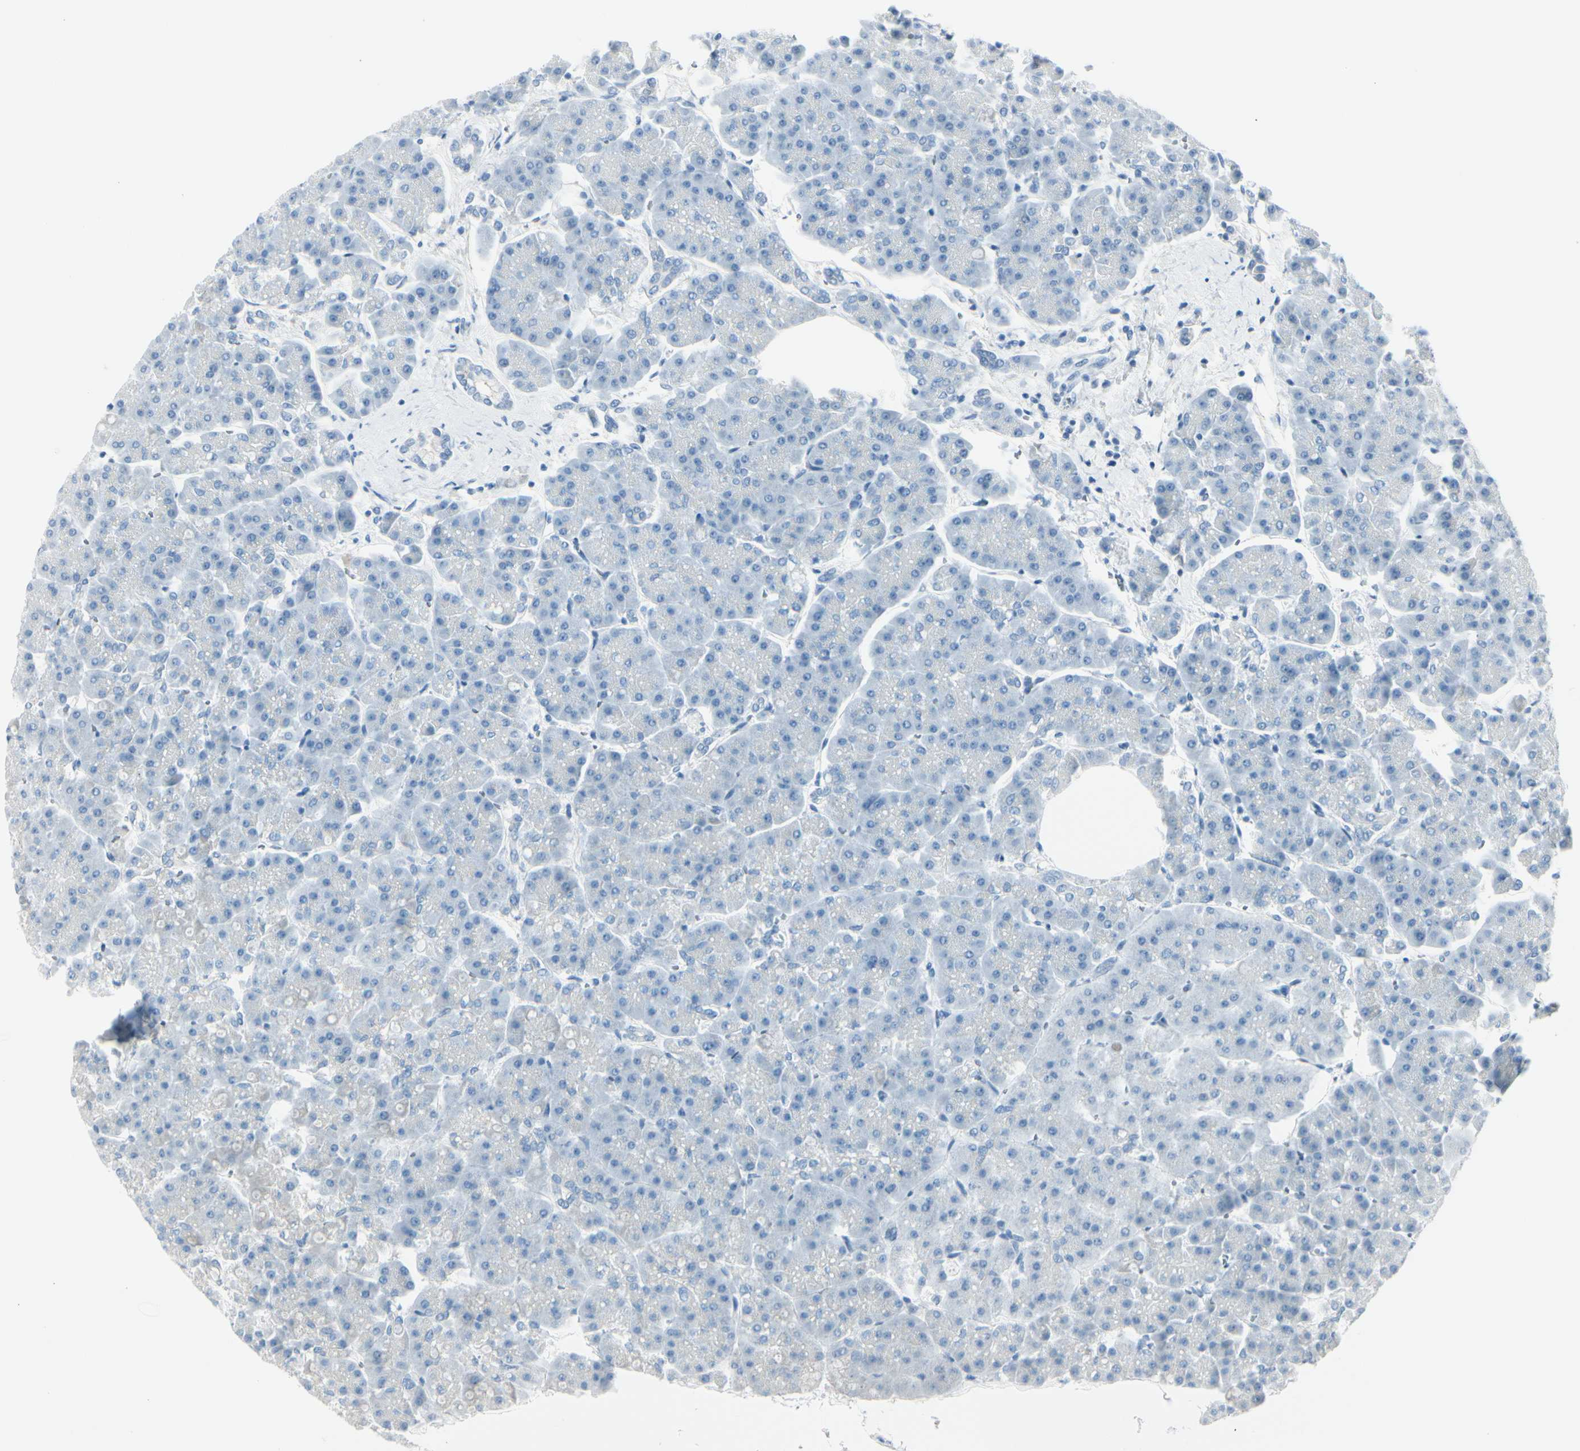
{"staining": {"intensity": "negative", "quantity": "none", "location": "none"}, "tissue": "pancreas", "cell_type": "Exocrine glandular cells", "image_type": "normal", "snomed": [{"axis": "morphology", "description": "Normal tissue, NOS"}, {"axis": "topography", "description": "Pancreas"}], "caption": "Exocrine glandular cells show no significant protein expression in normal pancreas.", "gene": "CDHR5", "patient": {"sex": "female", "age": 70}}